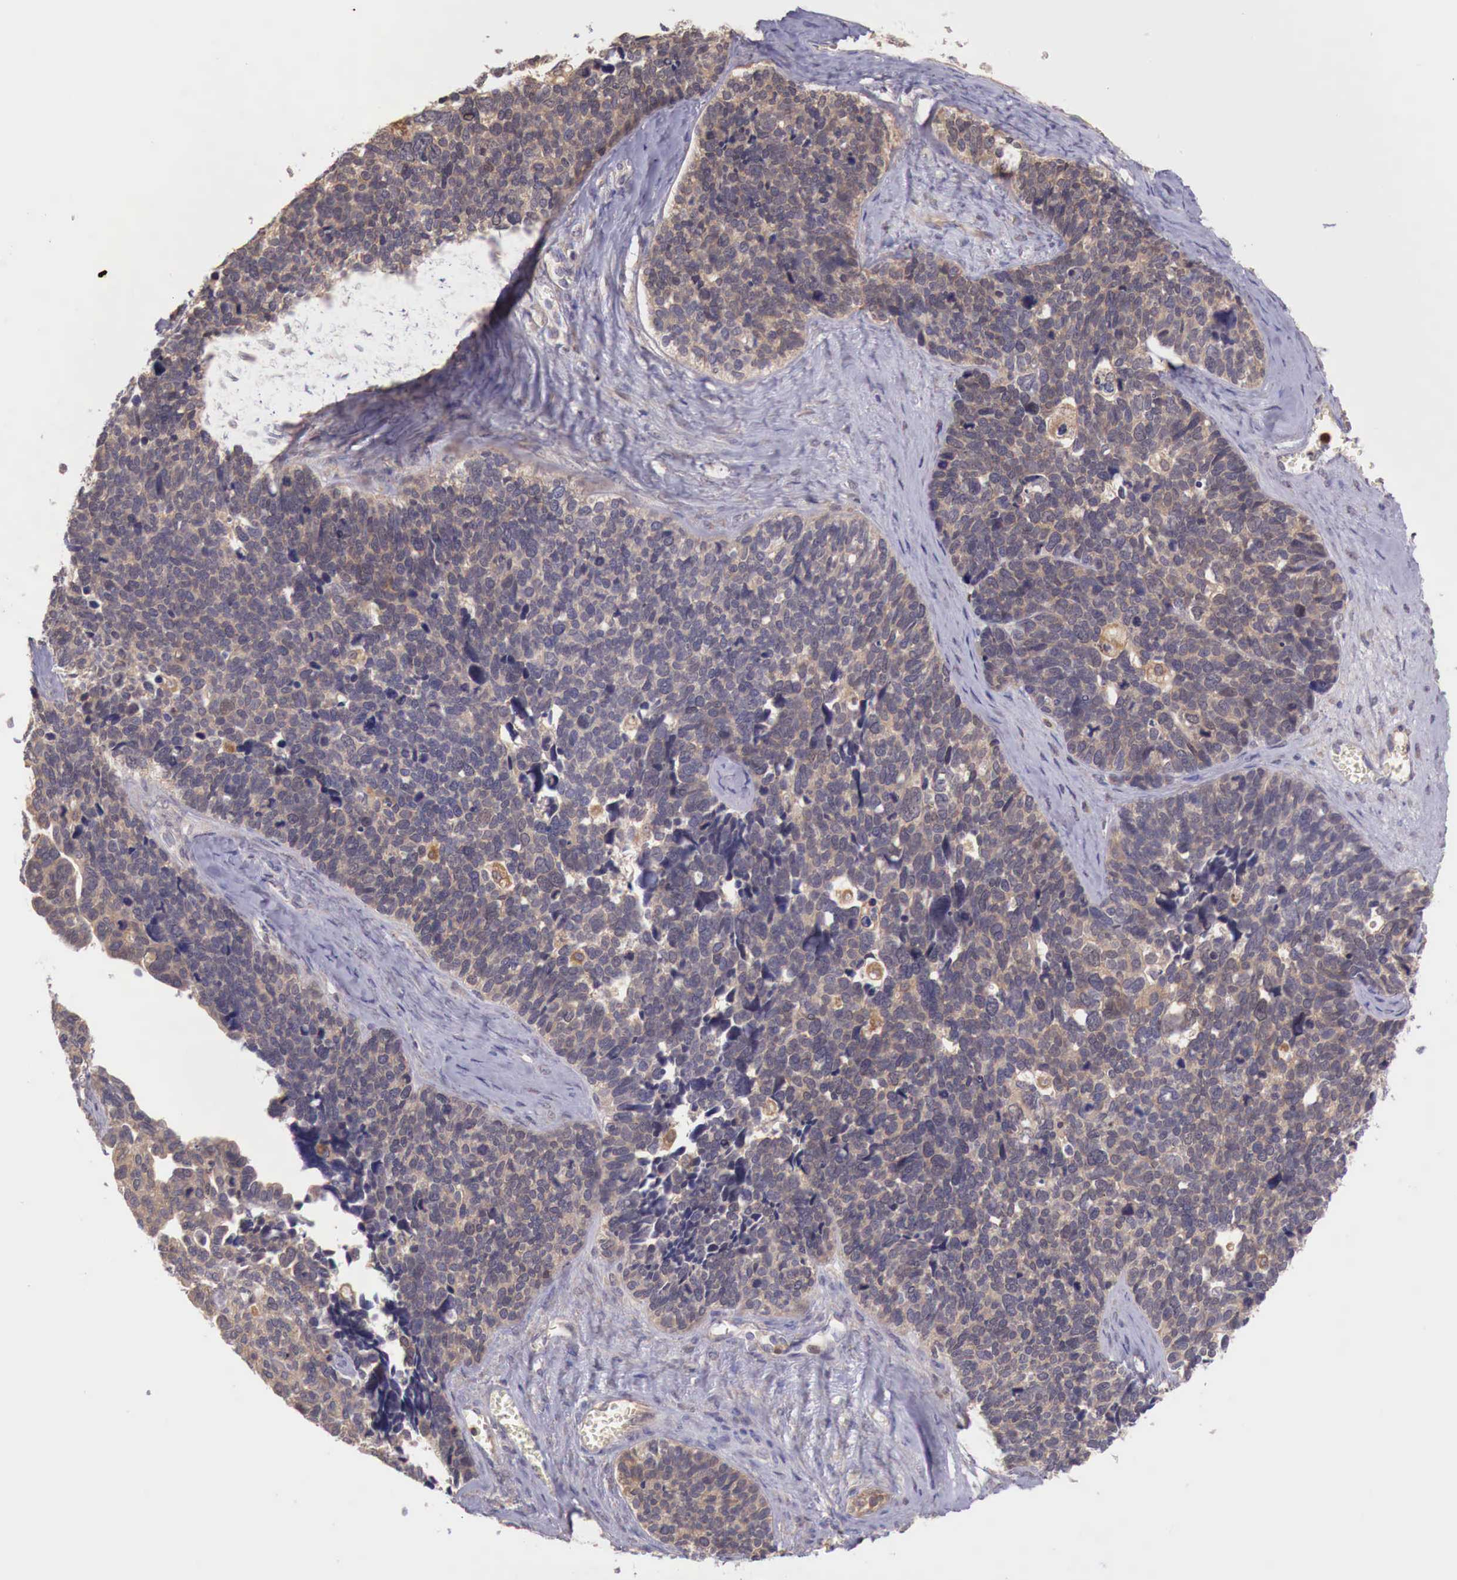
{"staining": {"intensity": "moderate", "quantity": ">75%", "location": "cytoplasmic/membranous"}, "tissue": "ovarian cancer", "cell_type": "Tumor cells", "image_type": "cancer", "snomed": [{"axis": "morphology", "description": "Cystadenocarcinoma, serous, NOS"}, {"axis": "topography", "description": "Ovary"}], "caption": "Moderate cytoplasmic/membranous protein staining is appreciated in approximately >75% of tumor cells in ovarian serous cystadenocarcinoma. The protein is shown in brown color, while the nuclei are stained blue.", "gene": "GAB2", "patient": {"sex": "female", "age": 77}}